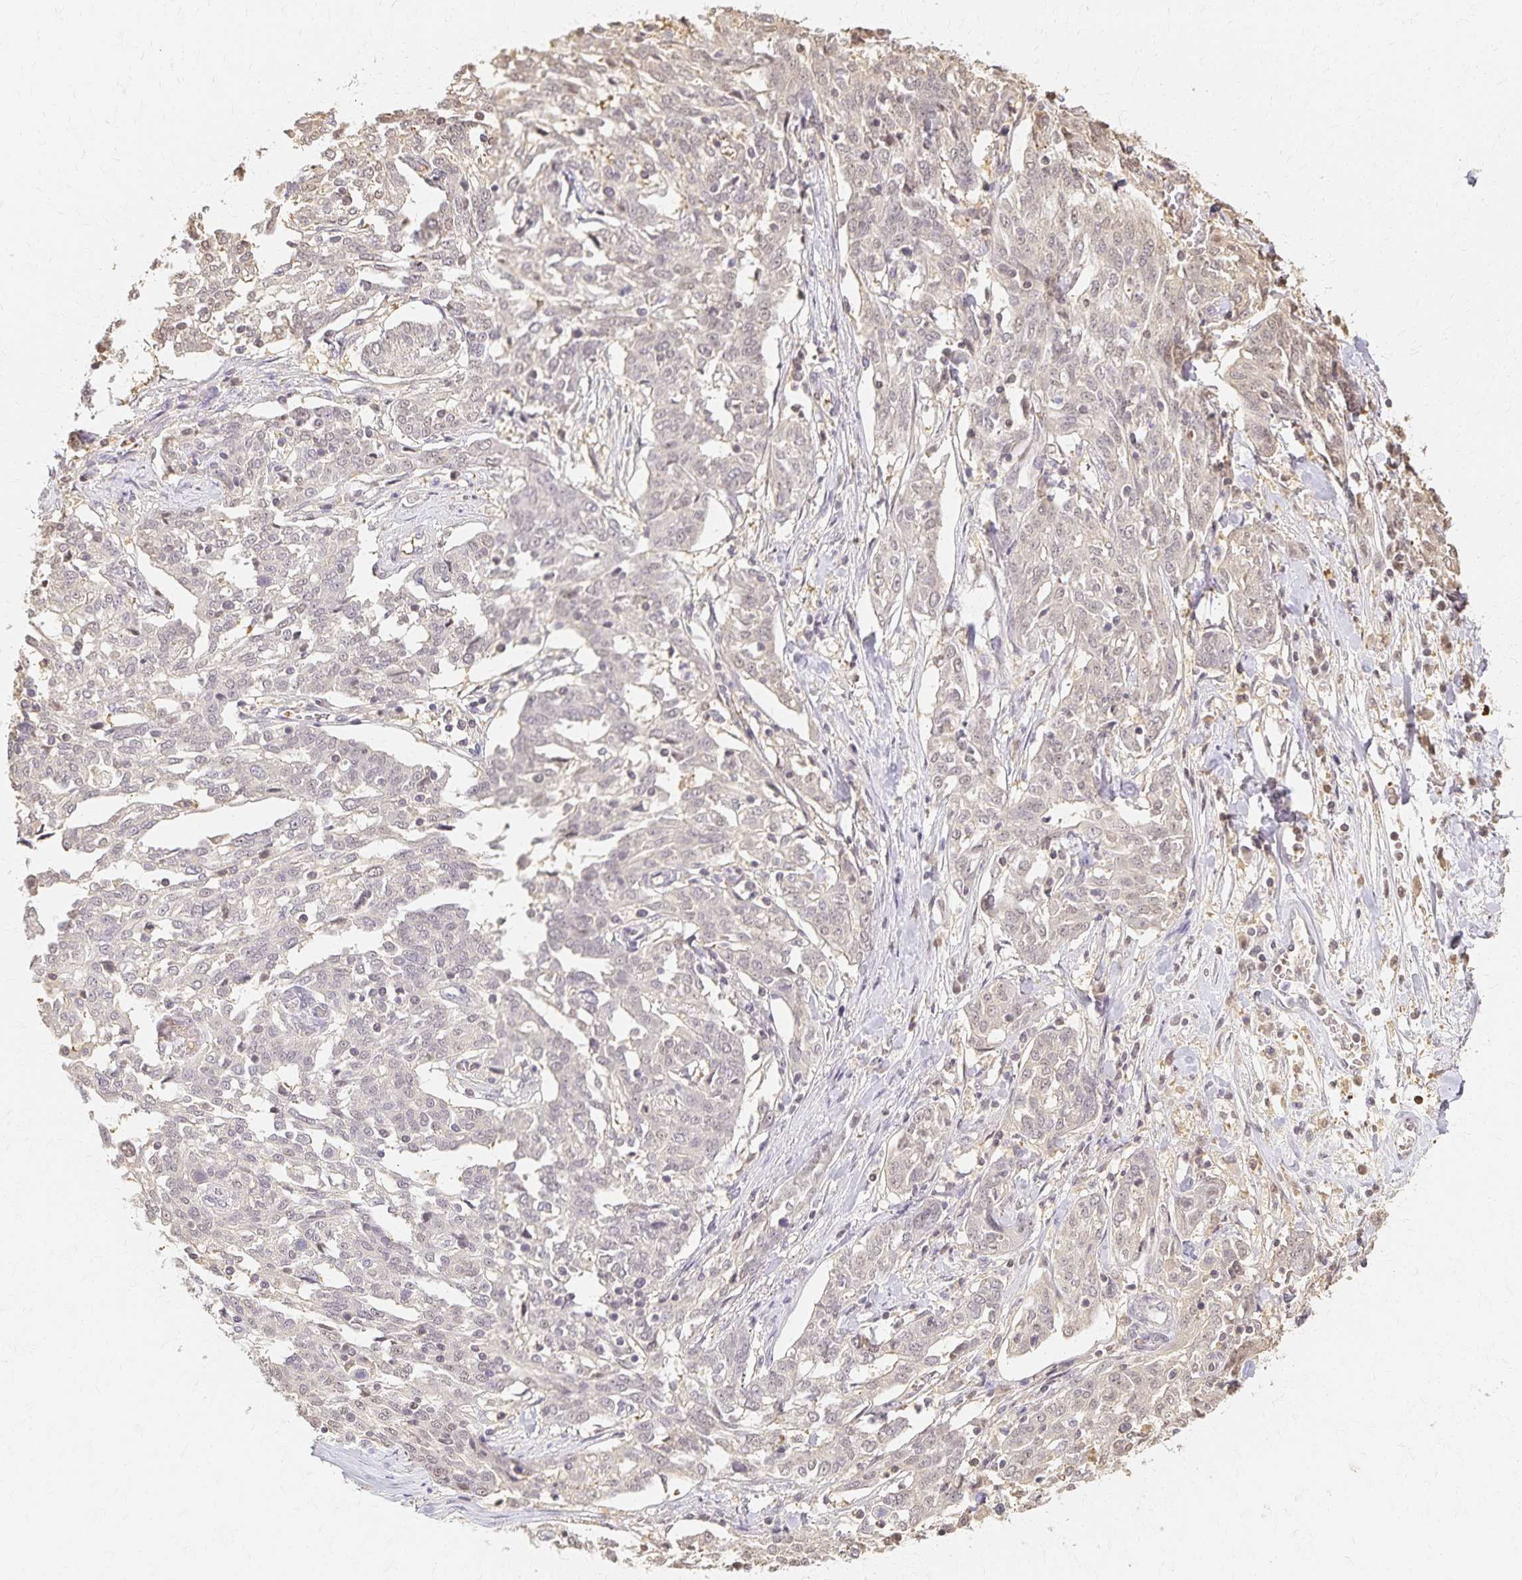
{"staining": {"intensity": "negative", "quantity": "none", "location": "none"}, "tissue": "ovarian cancer", "cell_type": "Tumor cells", "image_type": "cancer", "snomed": [{"axis": "morphology", "description": "Cystadenocarcinoma, serous, NOS"}, {"axis": "topography", "description": "Ovary"}], "caption": "An image of human ovarian serous cystadenocarcinoma is negative for staining in tumor cells. The staining was performed using DAB to visualize the protein expression in brown, while the nuclei were stained in blue with hematoxylin (Magnification: 20x).", "gene": "AZGP1", "patient": {"sex": "female", "age": 67}}